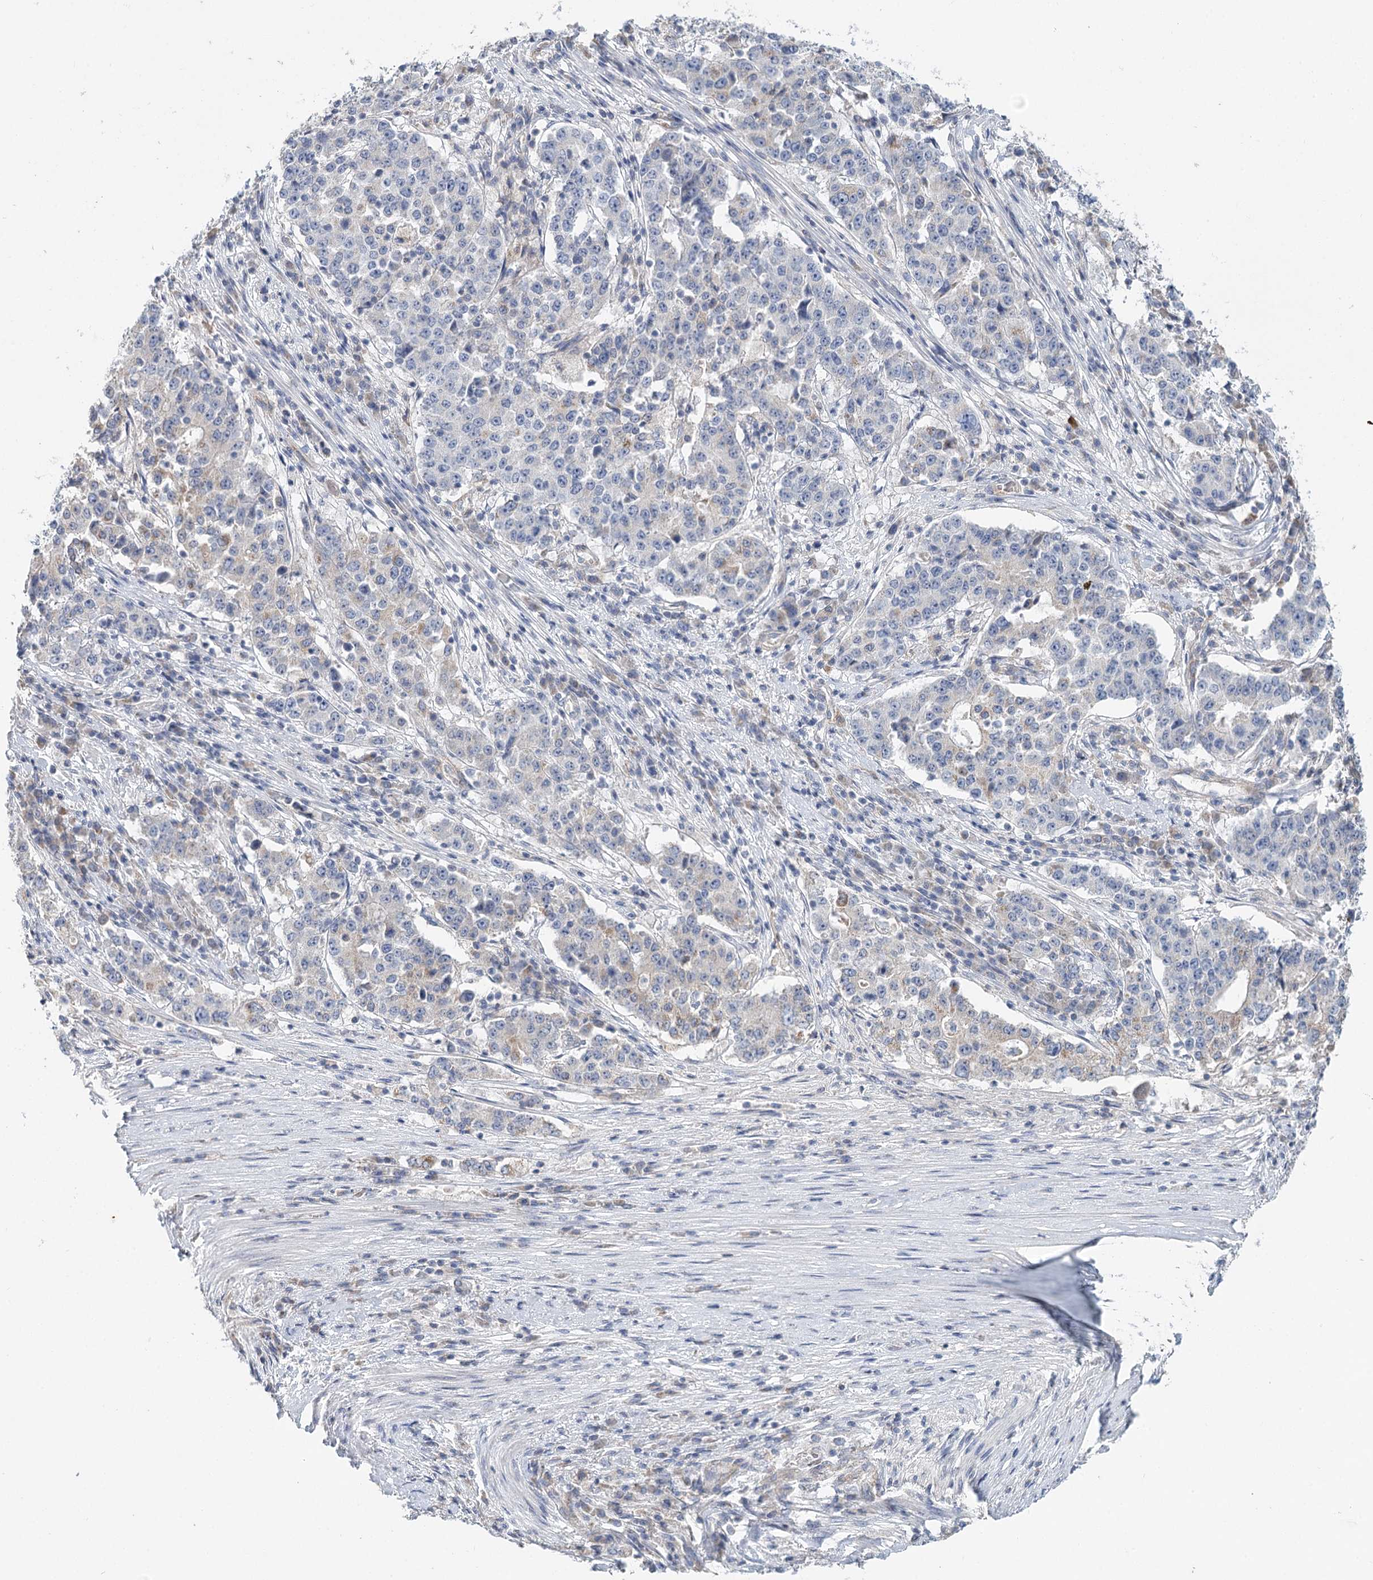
{"staining": {"intensity": "weak", "quantity": "<25%", "location": "cytoplasmic/membranous"}, "tissue": "stomach cancer", "cell_type": "Tumor cells", "image_type": "cancer", "snomed": [{"axis": "morphology", "description": "Adenocarcinoma, NOS"}, {"axis": "topography", "description": "Stomach"}], "caption": "There is no significant expression in tumor cells of stomach cancer (adenocarcinoma).", "gene": "ARHGAP44", "patient": {"sex": "male", "age": 59}}